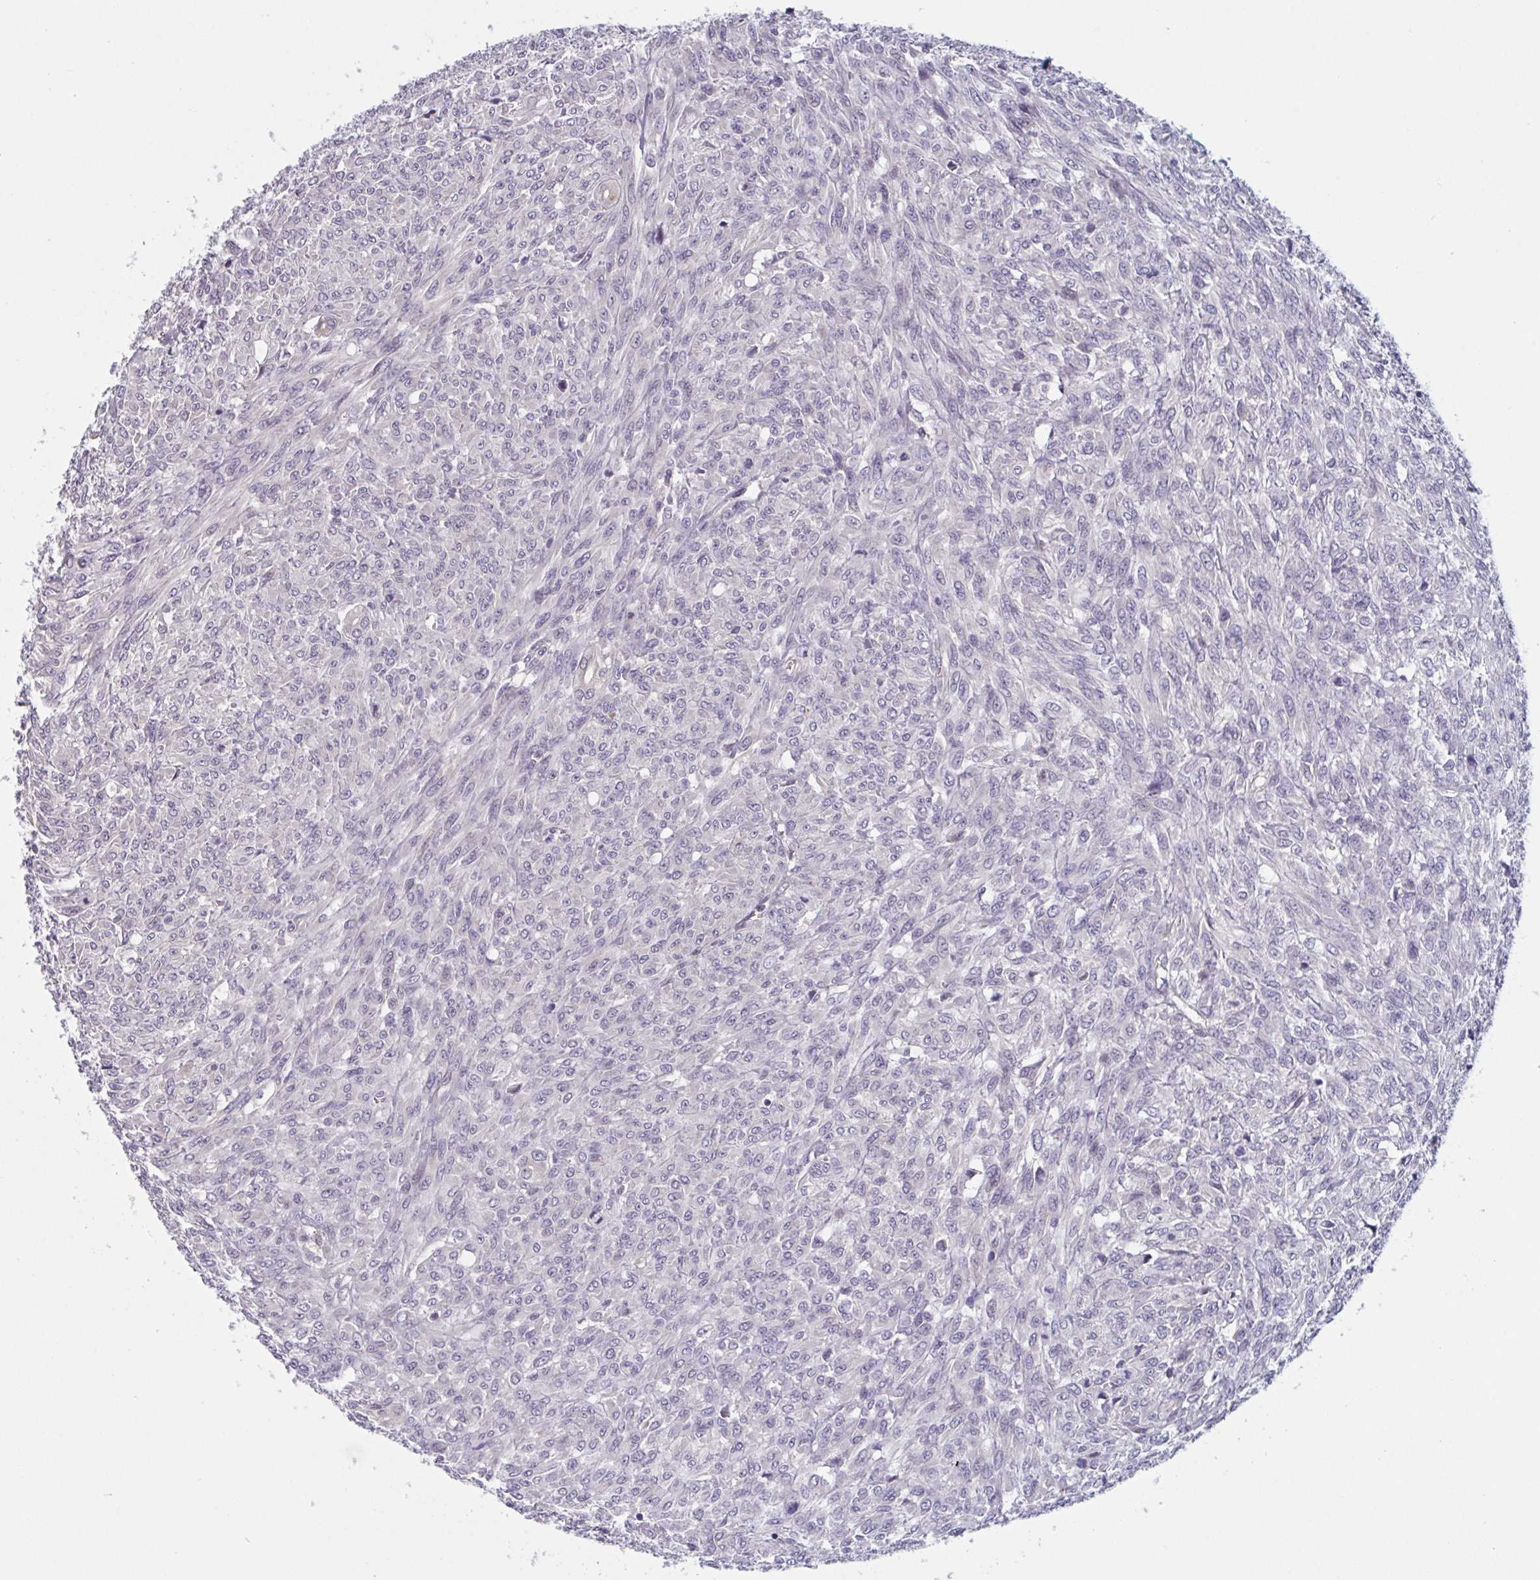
{"staining": {"intensity": "negative", "quantity": "none", "location": "none"}, "tissue": "renal cancer", "cell_type": "Tumor cells", "image_type": "cancer", "snomed": [{"axis": "morphology", "description": "Adenocarcinoma, NOS"}, {"axis": "topography", "description": "Kidney"}], "caption": "Tumor cells show no significant protein expression in renal adenocarcinoma.", "gene": "TNFSF10", "patient": {"sex": "male", "age": 58}}